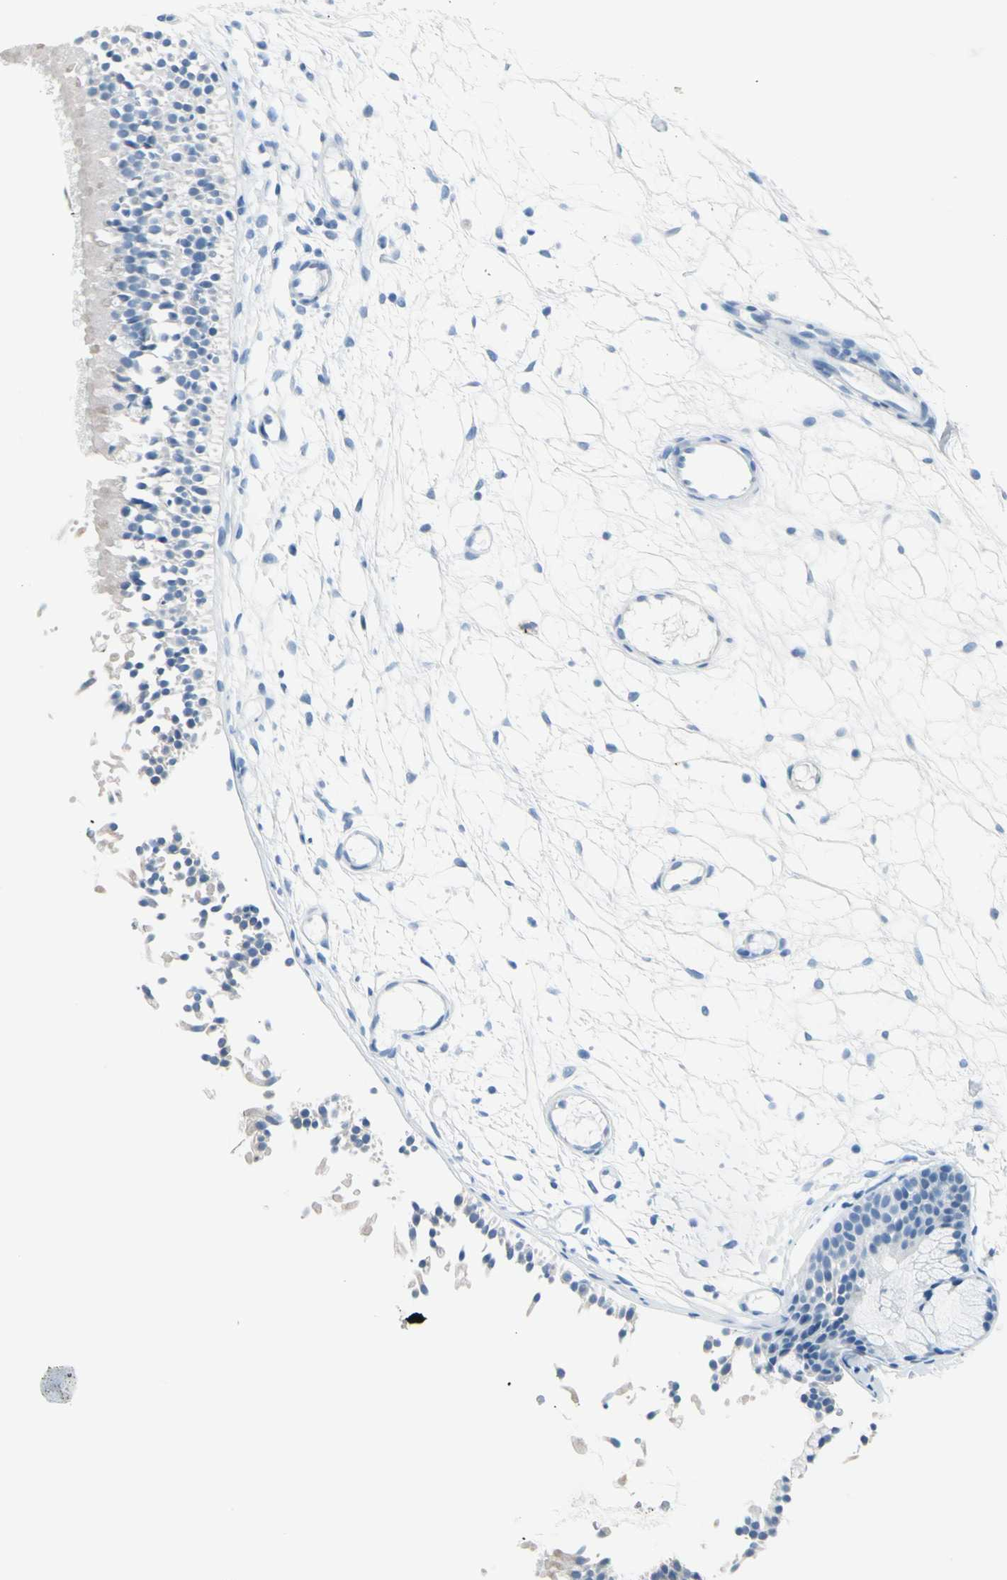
{"staining": {"intensity": "negative", "quantity": "none", "location": "none"}, "tissue": "nasopharynx", "cell_type": "Respiratory epithelial cells", "image_type": "normal", "snomed": [{"axis": "morphology", "description": "Normal tissue, NOS"}, {"axis": "topography", "description": "Nasopharynx"}], "caption": "Histopathology image shows no protein positivity in respiratory epithelial cells of normal nasopharynx.", "gene": "TPO", "patient": {"sex": "female", "age": 54}}